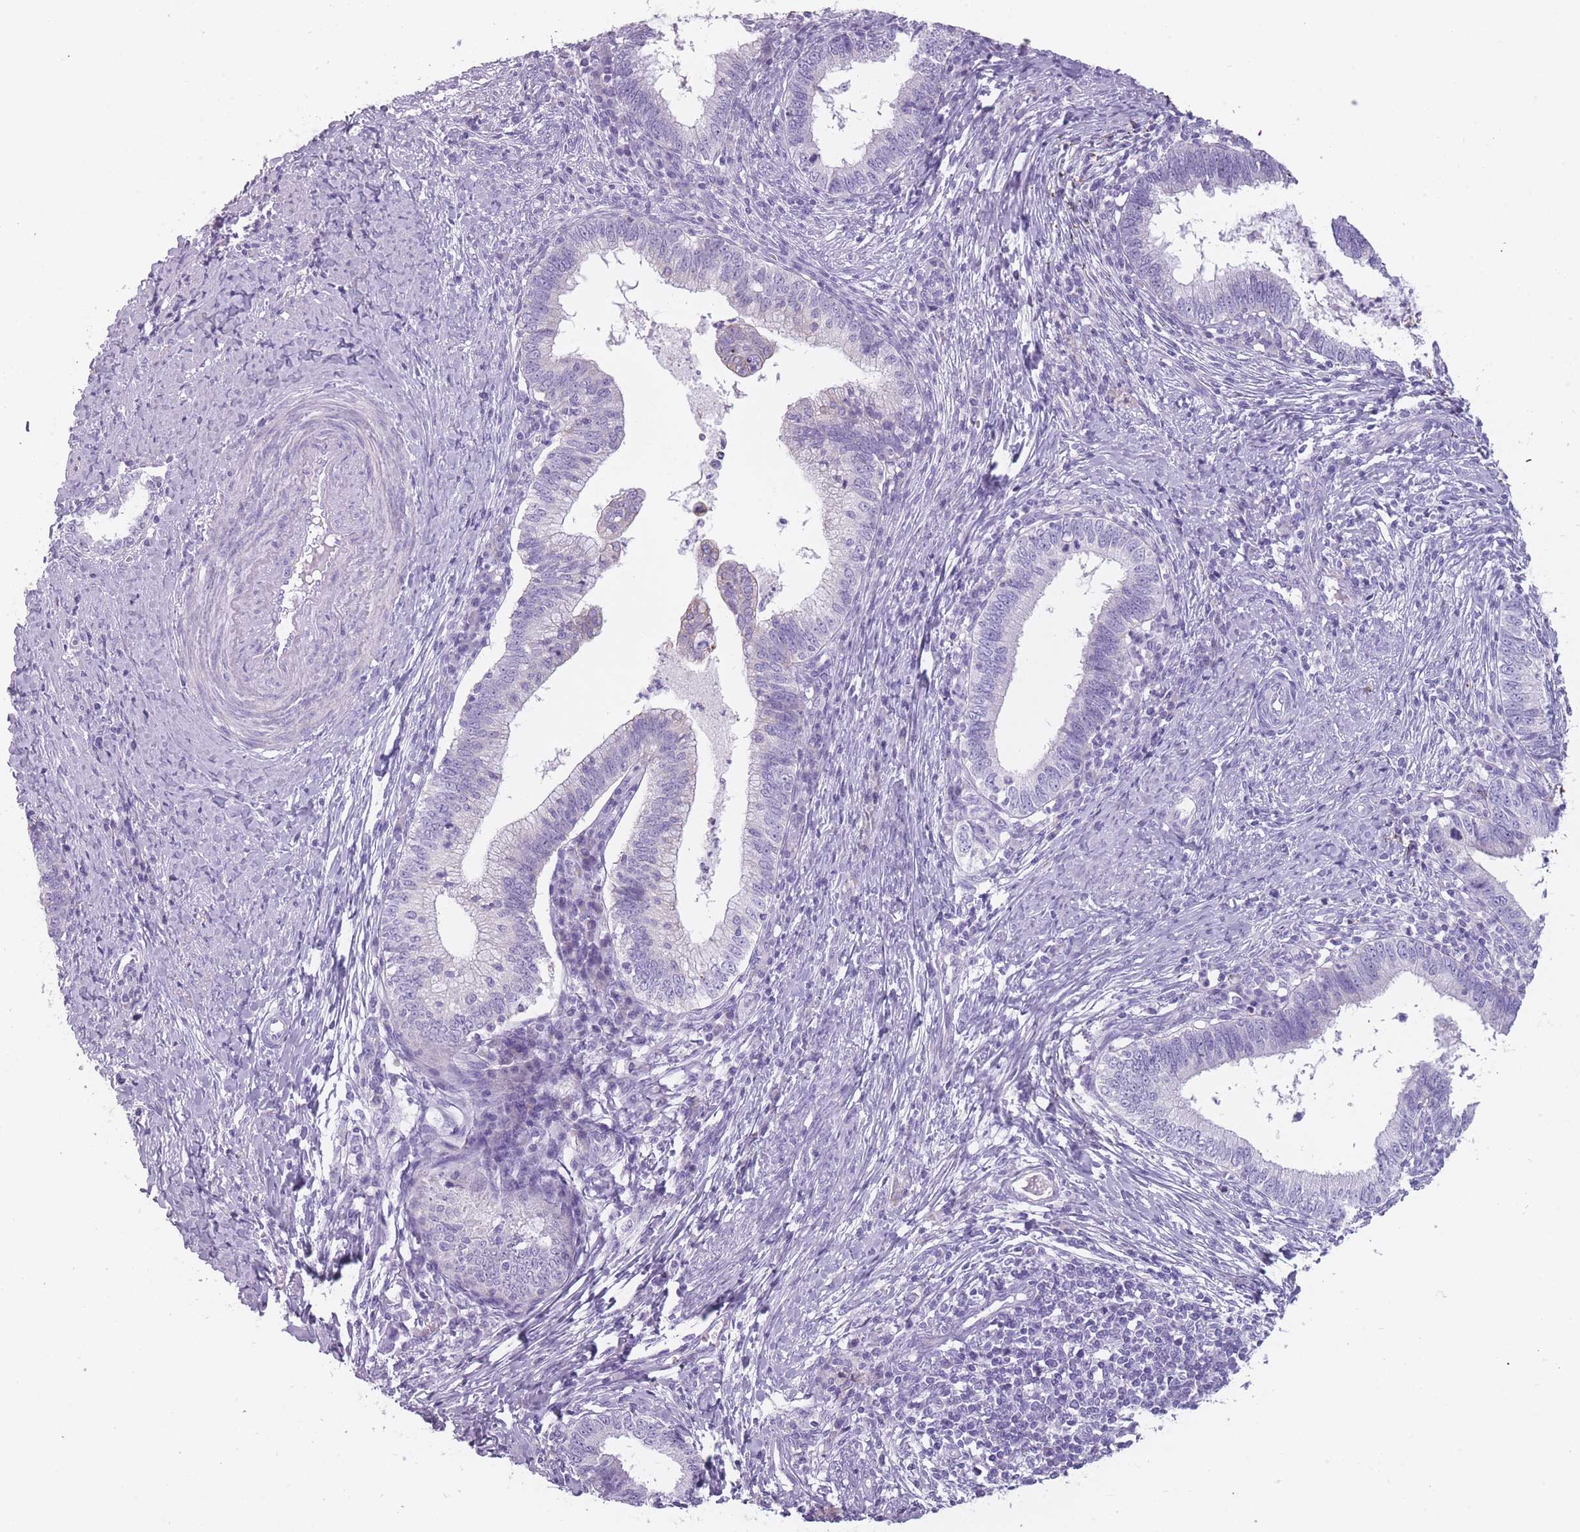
{"staining": {"intensity": "negative", "quantity": "none", "location": "none"}, "tissue": "cervical cancer", "cell_type": "Tumor cells", "image_type": "cancer", "snomed": [{"axis": "morphology", "description": "Adenocarcinoma, NOS"}, {"axis": "topography", "description": "Cervix"}], "caption": "Immunohistochemical staining of cervical adenocarcinoma demonstrates no significant positivity in tumor cells.", "gene": "PPFIA3", "patient": {"sex": "female", "age": 36}}